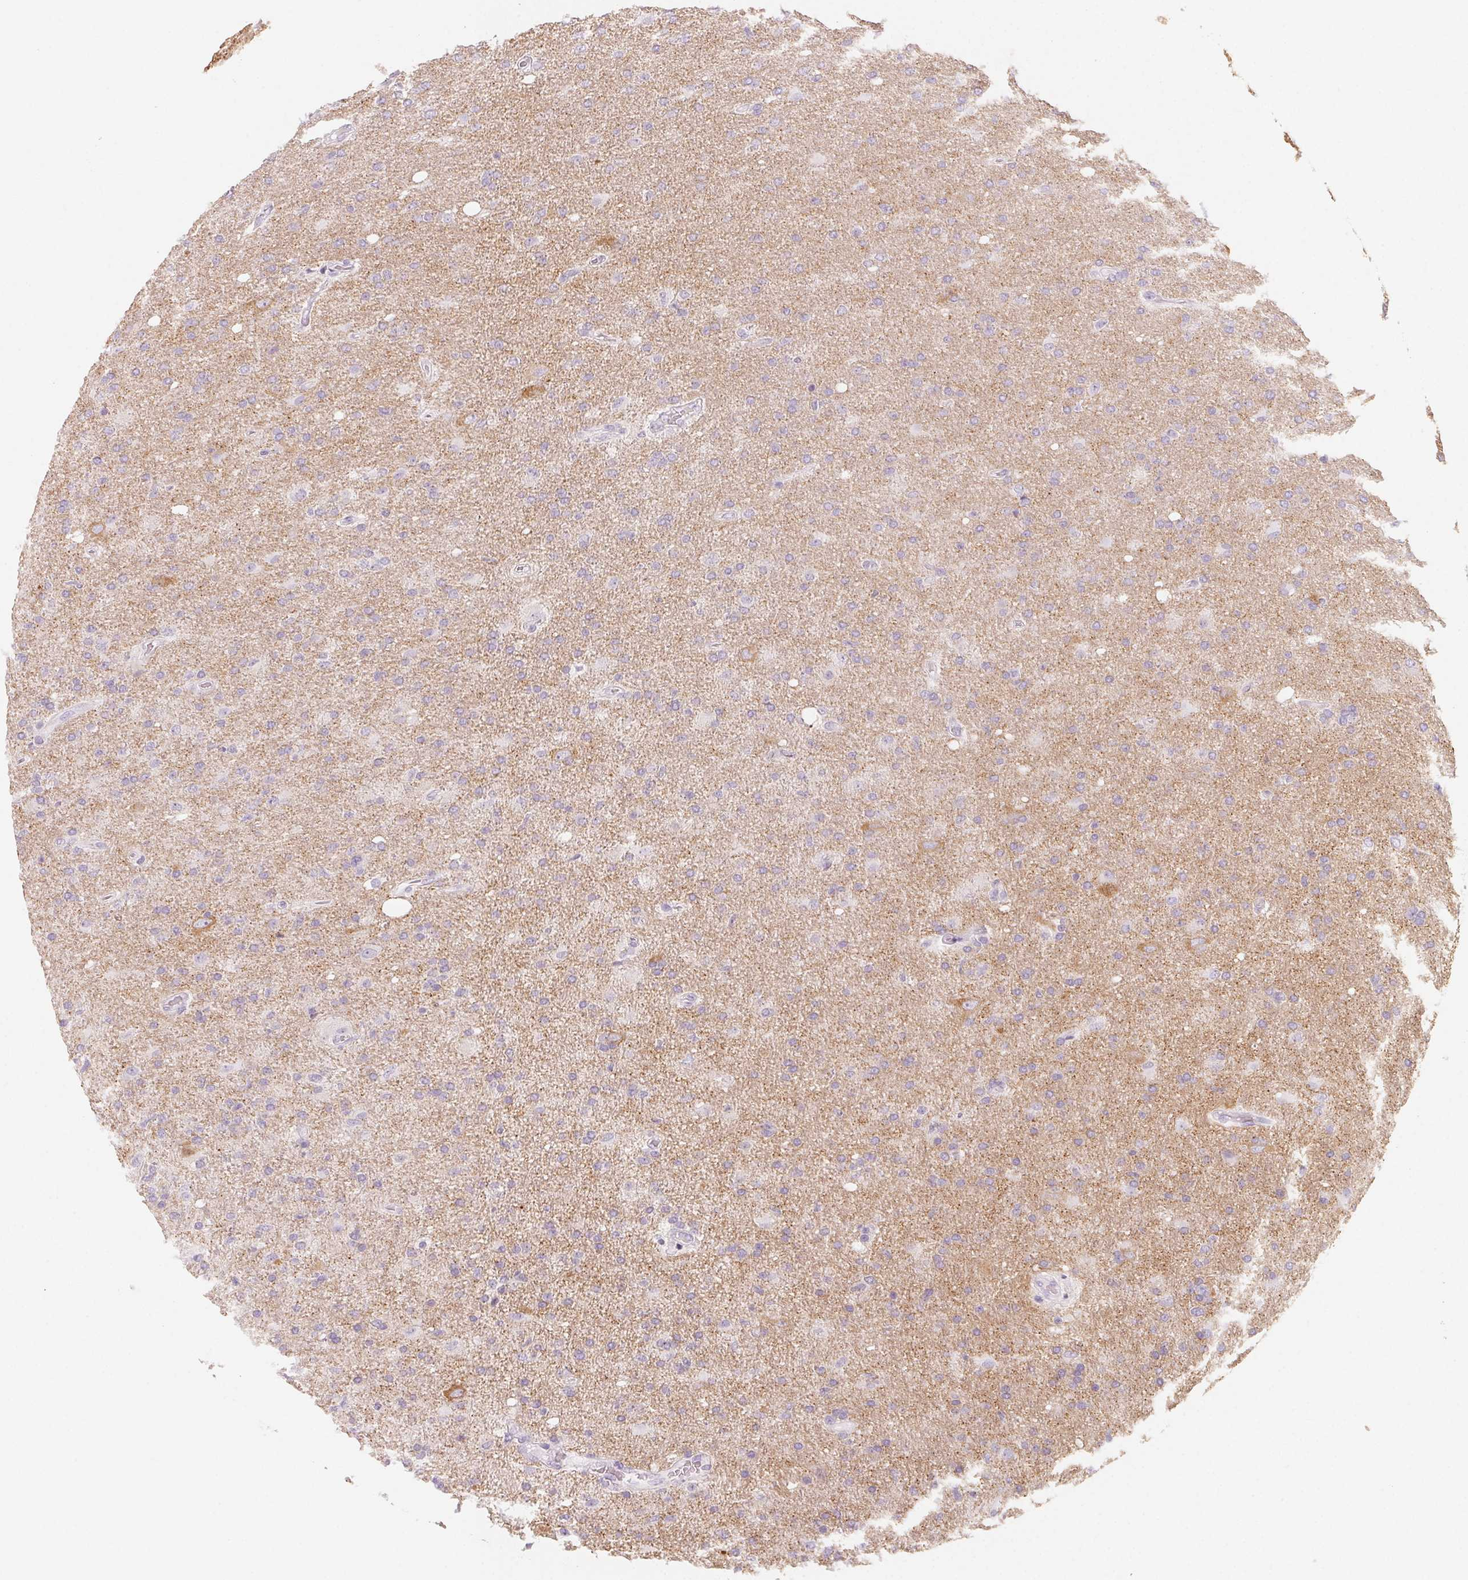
{"staining": {"intensity": "negative", "quantity": "none", "location": "none"}, "tissue": "glioma", "cell_type": "Tumor cells", "image_type": "cancer", "snomed": [{"axis": "morphology", "description": "Glioma, malignant, High grade"}, {"axis": "topography", "description": "Cerebral cortex"}], "caption": "A histopathology image of human malignant glioma (high-grade) is negative for staining in tumor cells. The staining is performed using DAB (3,3'-diaminobenzidine) brown chromogen with nuclei counter-stained in using hematoxylin.", "gene": "SH3GL2", "patient": {"sex": "male", "age": 70}}